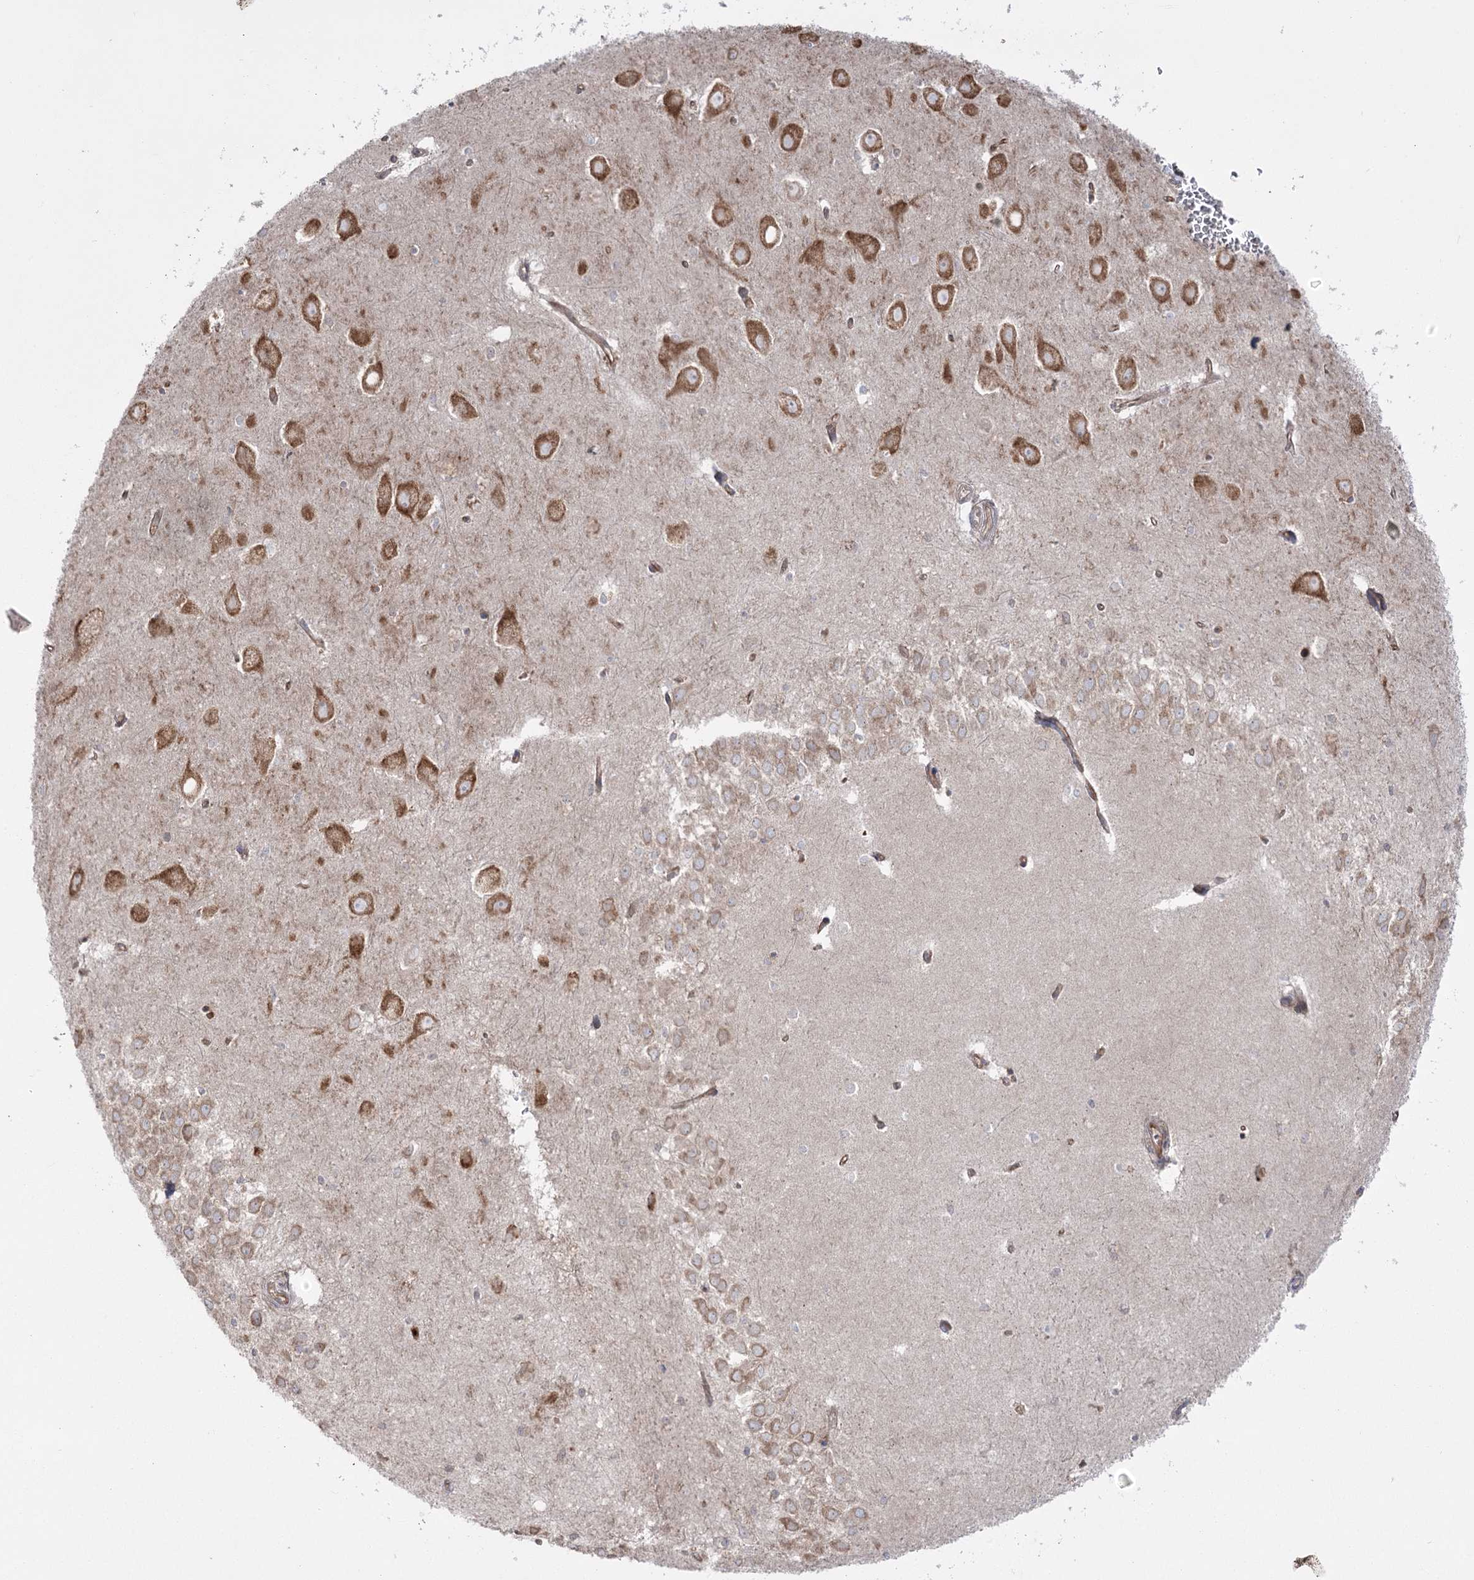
{"staining": {"intensity": "moderate", "quantity": "25%-75%", "location": "cytoplasmic/membranous"}, "tissue": "hippocampus", "cell_type": "Glial cells", "image_type": "normal", "snomed": [{"axis": "morphology", "description": "Normal tissue, NOS"}, {"axis": "topography", "description": "Hippocampus"}], "caption": "Immunohistochemical staining of normal human hippocampus displays moderate cytoplasmic/membranous protein positivity in approximately 25%-75% of glial cells. The protein is shown in brown color, while the nuclei are stained blue.", "gene": "PLEKHA5", "patient": {"sex": "female", "age": 64}}